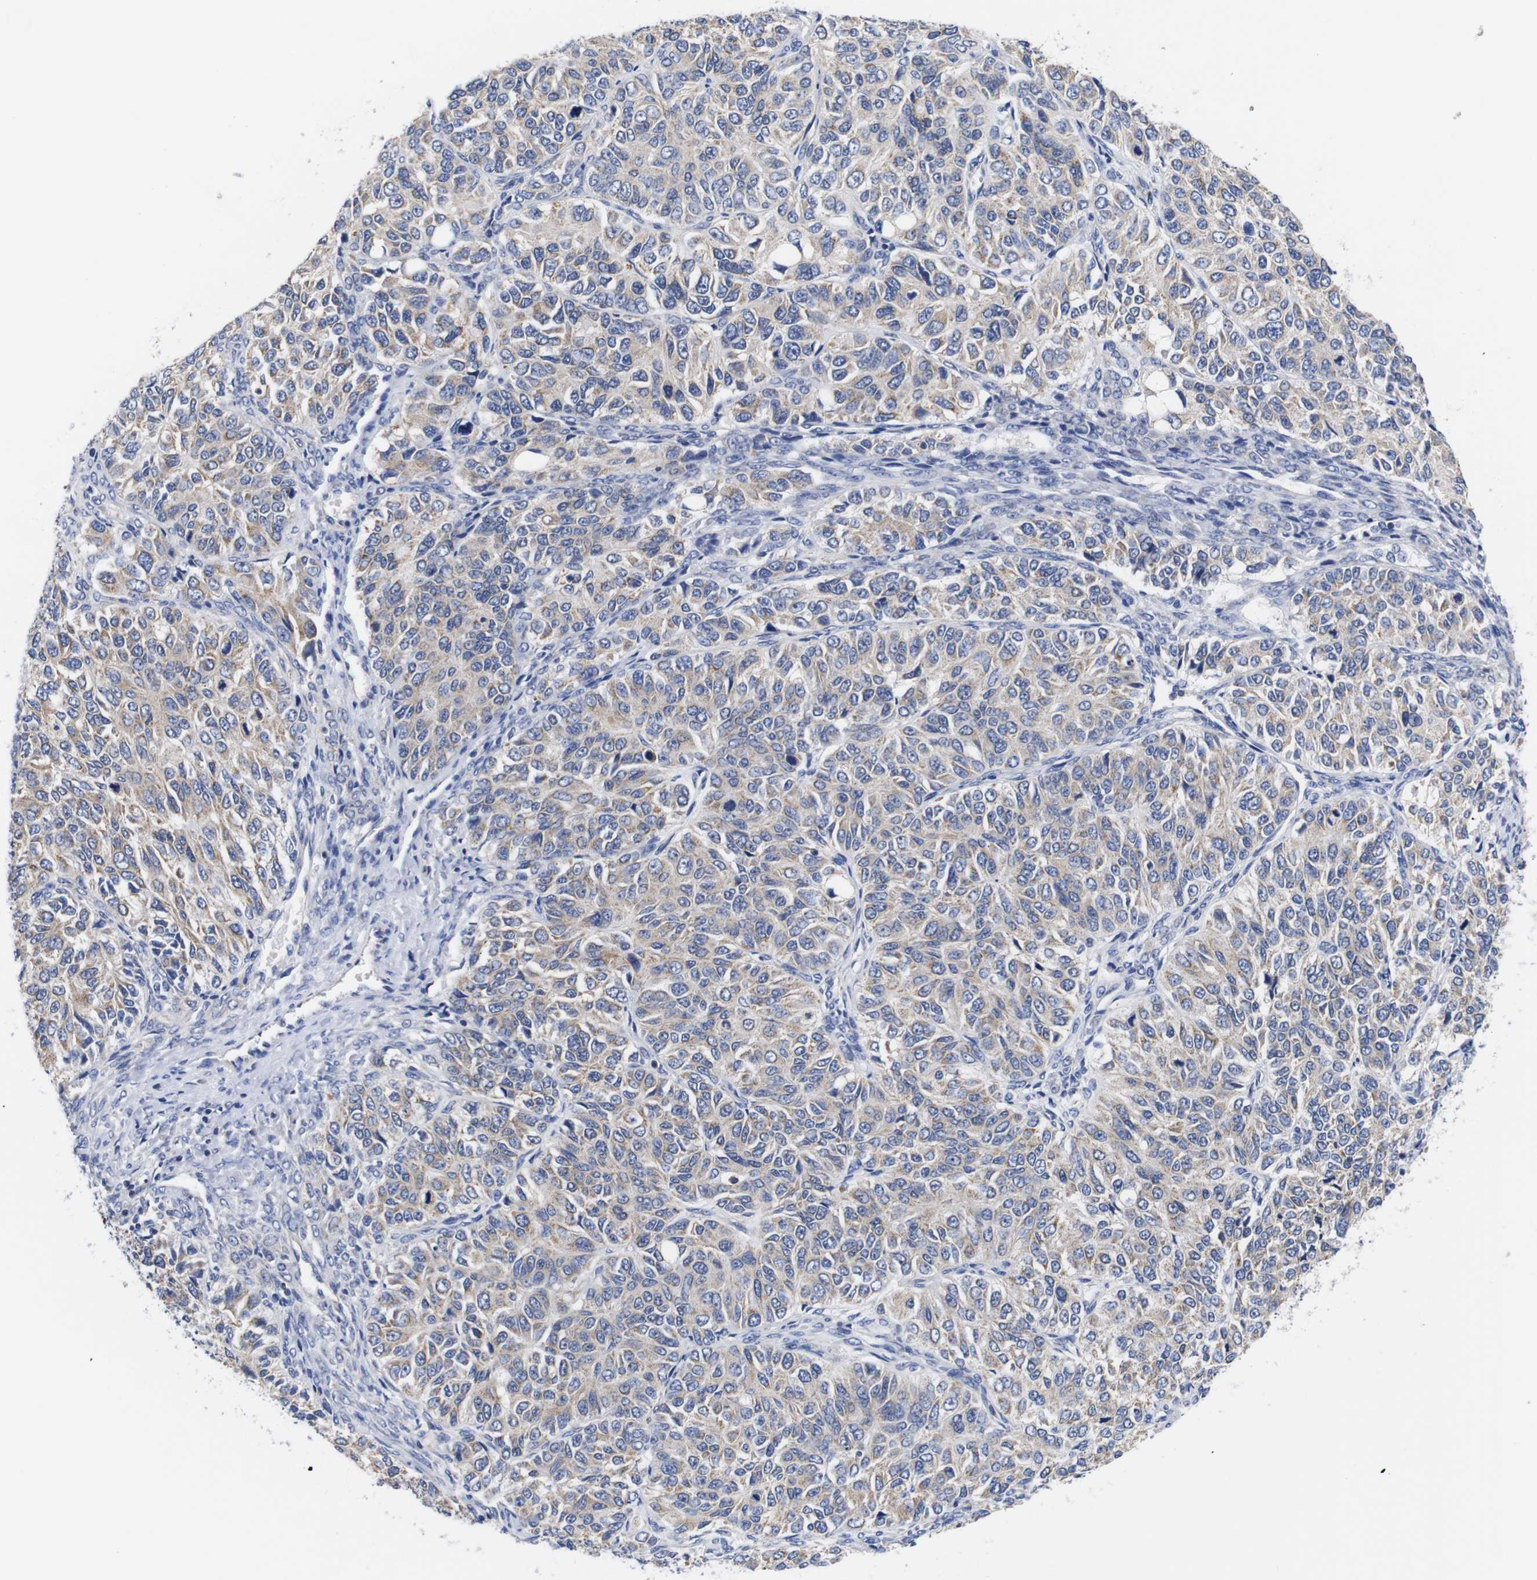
{"staining": {"intensity": "weak", "quantity": "25%-75%", "location": "cytoplasmic/membranous"}, "tissue": "ovarian cancer", "cell_type": "Tumor cells", "image_type": "cancer", "snomed": [{"axis": "morphology", "description": "Carcinoma, endometroid"}, {"axis": "topography", "description": "Ovary"}], "caption": "The image demonstrates immunohistochemical staining of ovarian cancer (endometroid carcinoma). There is weak cytoplasmic/membranous staining is present in about 25%-75% of tumor cells.", "gene": "OPN3", "patient": {"sex": "female", "age": 51}}